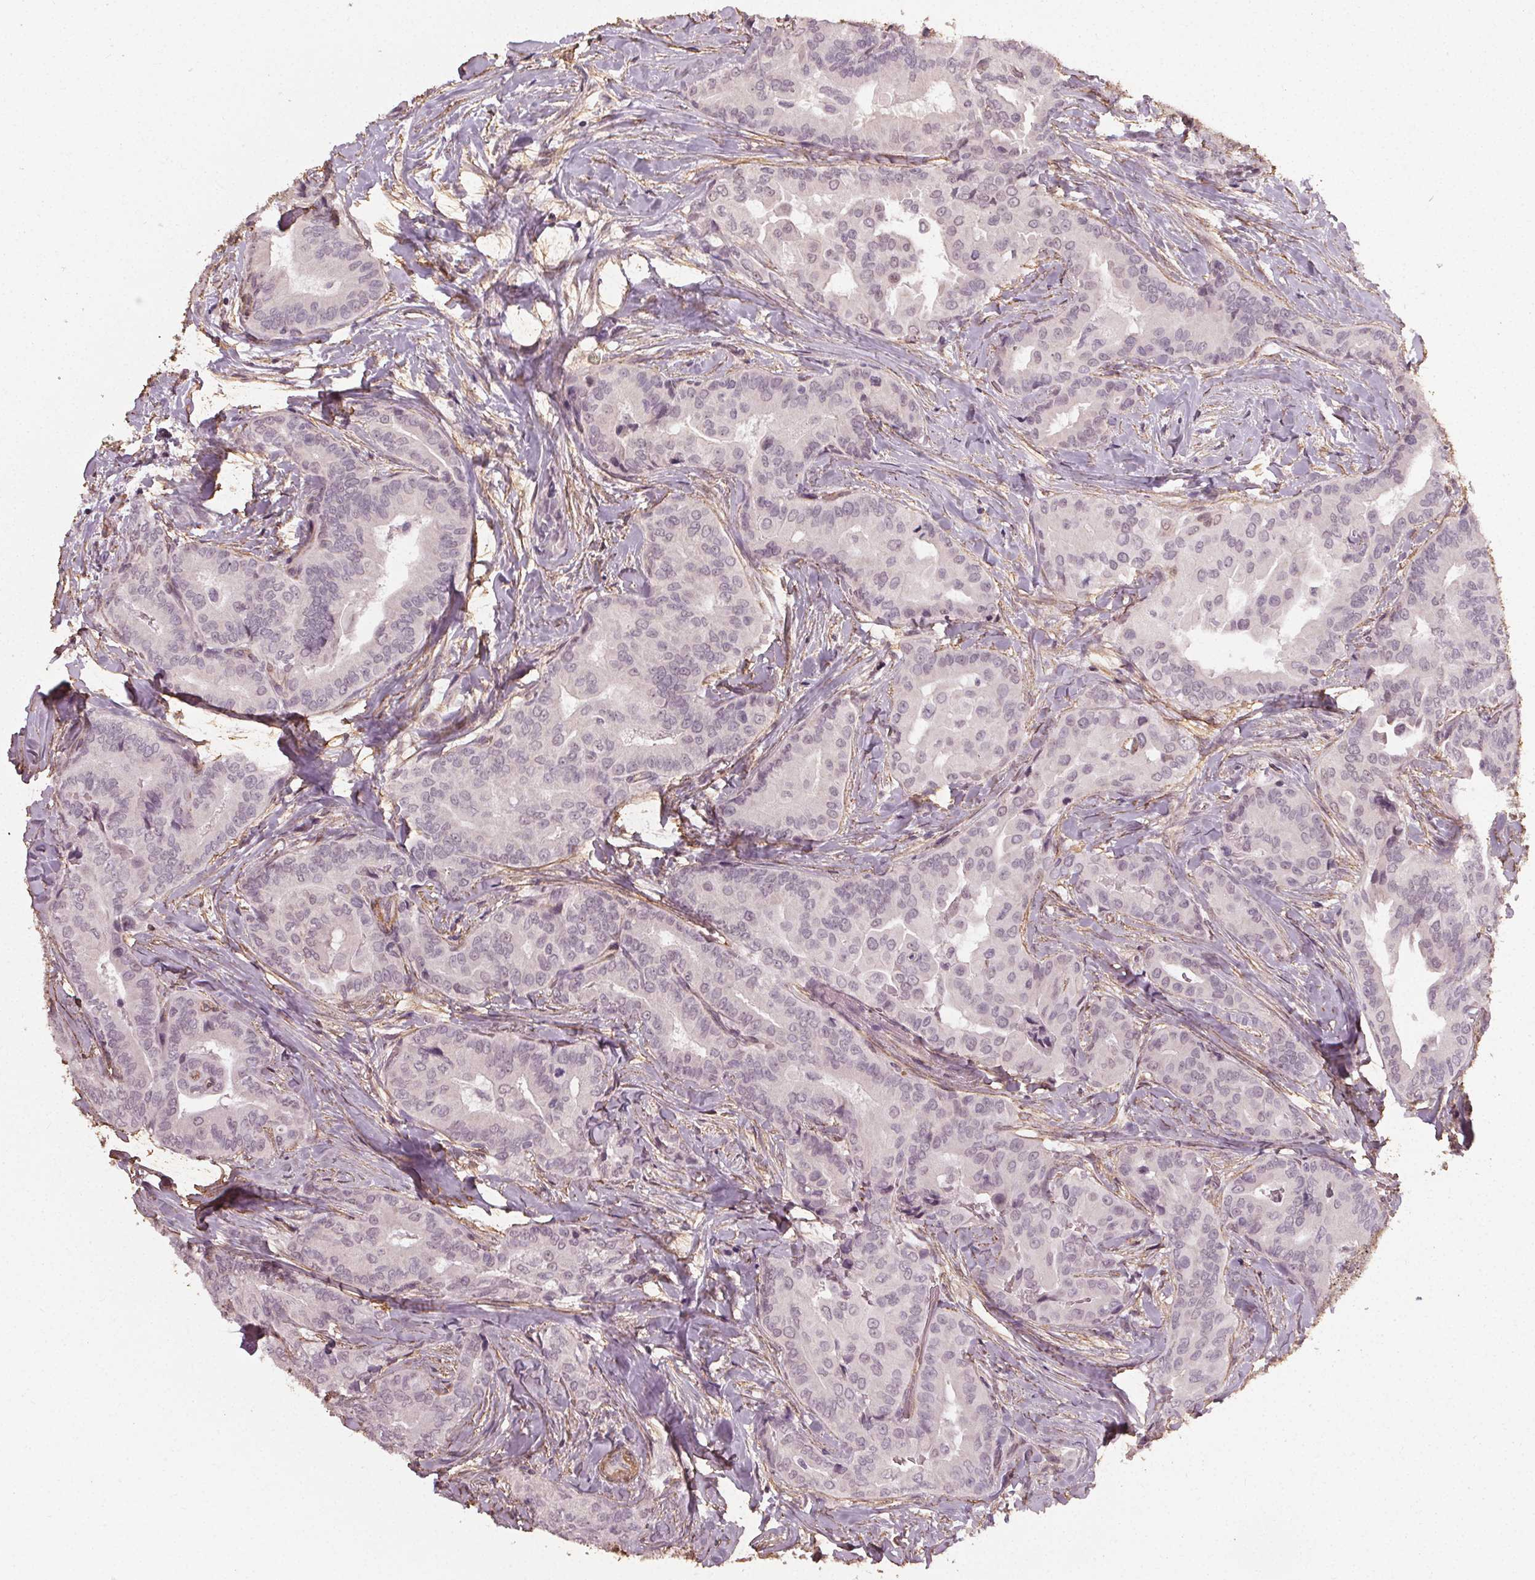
{"staining": {"intensity": "negative", "quantity": "none", "location": "none"}, "tissue": "thyroid cancer", "cell_type": "Tumor cells", "image_type": "cancer", "snomed": [{"axis": "morphology", "description": "Papillary adenocarcinoma, NOS"}, {"axis": "topography", "description": "Thyroid gland"}], "caption": "Tumor cells show no significant staining in papillary adenocarcinoma (thyroid). Brightfield microscopy of immunohistochemistry (IHC) stained with DAB (3,3'-diaminobenzidine) (brown) and hematoxylin (blue), captured at high magnification.", "gene": "PKP1", "patient": {"sex": "male", "age": 61}}